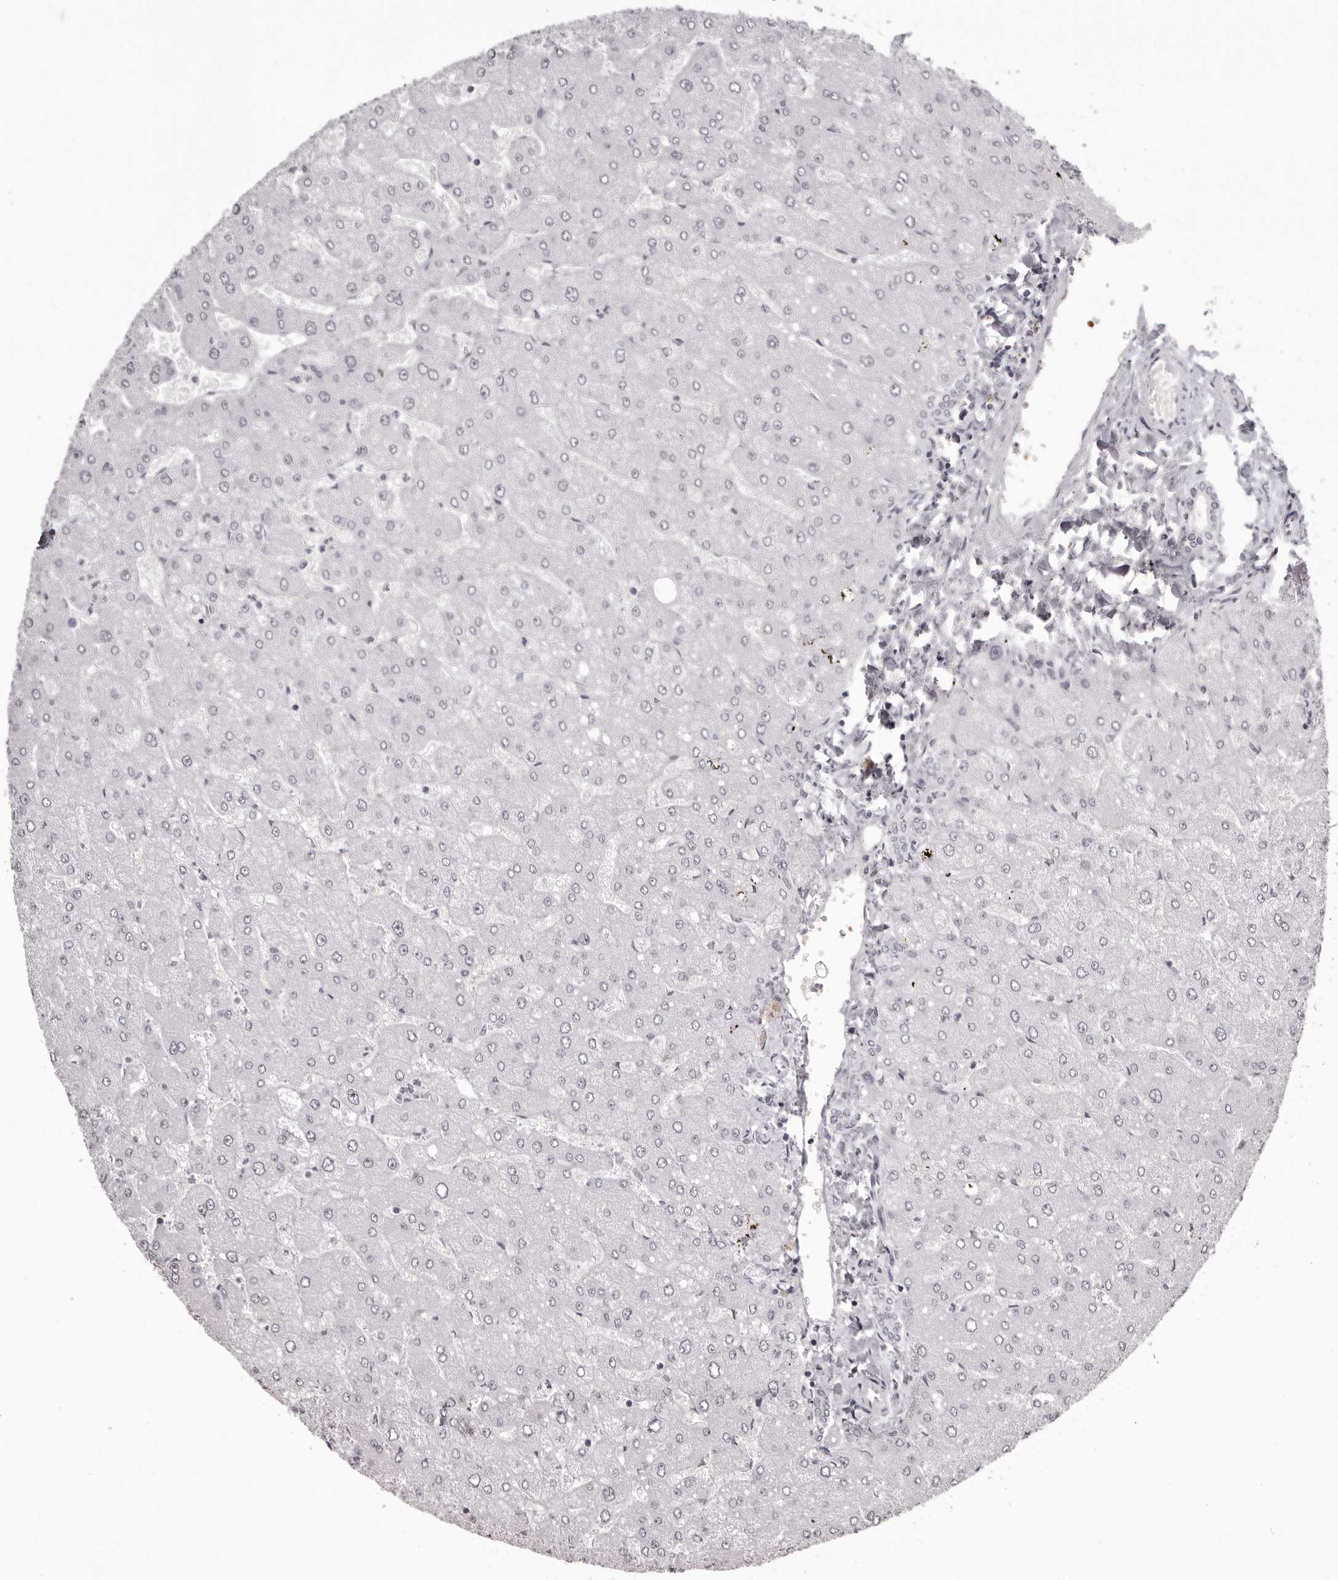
{"staining": {"intensity": "negative", "quantity": "none", "location": "none"}, "tissue": "liver", "cell_type": "Cholangiocytes", "image_type": "normal", "snomed": [{"axis": "morphology", "description": "Normal tissue, NOS"}, {"axis": "topography", "description": "Liver"}], "caption": "DAB immunohistochemical staining of benign liver shows no significant expression in cholangiocytes.", "gene": "C8orf74", "patient": {"sex": "male", "age": 55}}